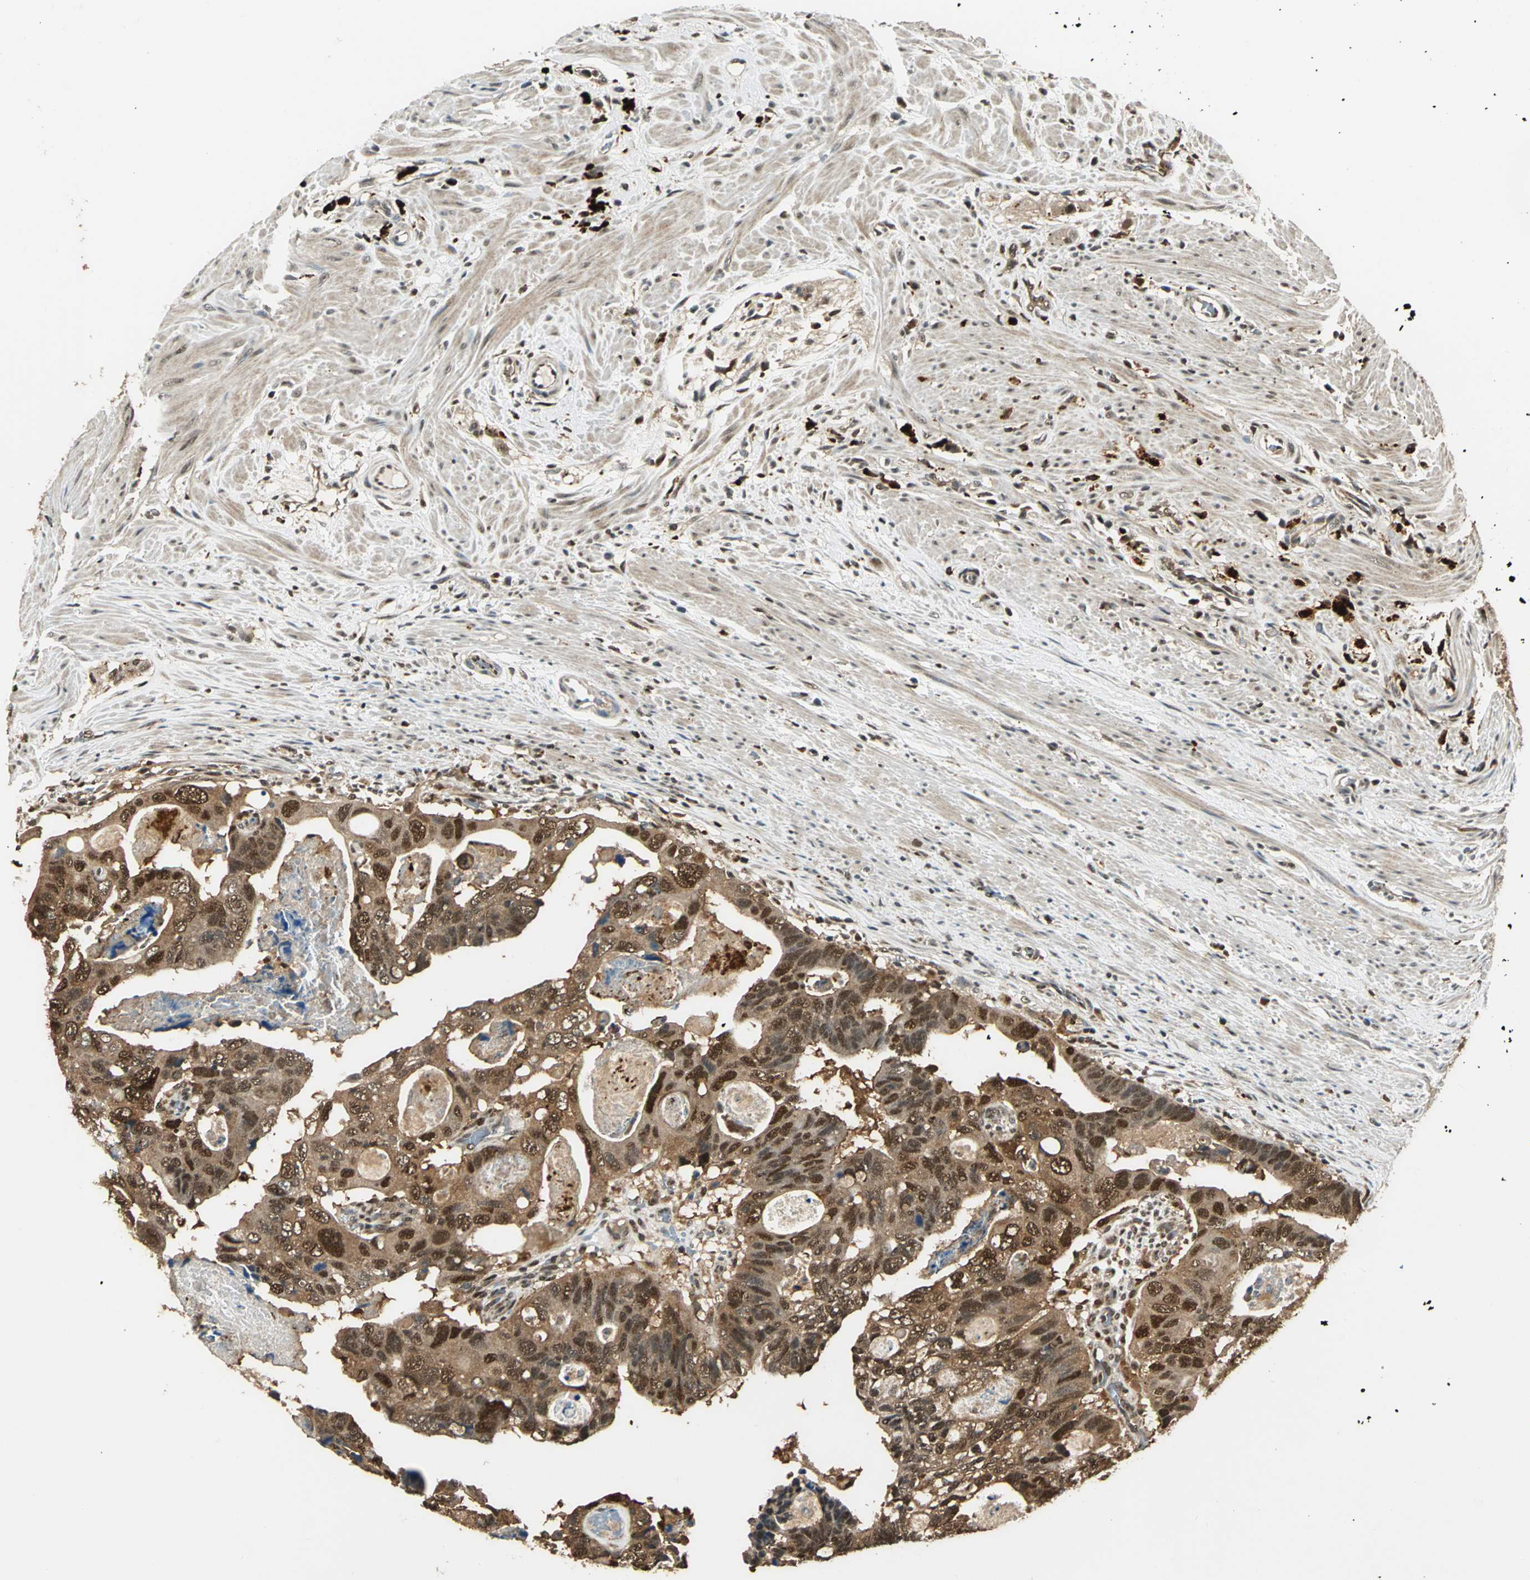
{"staining": {"intensity": "strong", "quantity": ">75%", "location": "cytoplasmic/membranous,nuclear"}, "tissue": "colorectal cancer", "cell_type": "Tumor cells", "image_type": "cancer", "snomed": [{"axis": "morphology", "description": "Adenocarcinoma, NOS"}, {"axis": "topography", "description": "Rectum"}], "caption": "Protein staining by immunohistochemistry demonstrates strong cytoplasmic/membranous and nuclear expression in about >75% of tumor cells in colorectal adenocarcinoma.", "gene": "PPP1R13L", "patient": {"sex": "male", "age": 53}}